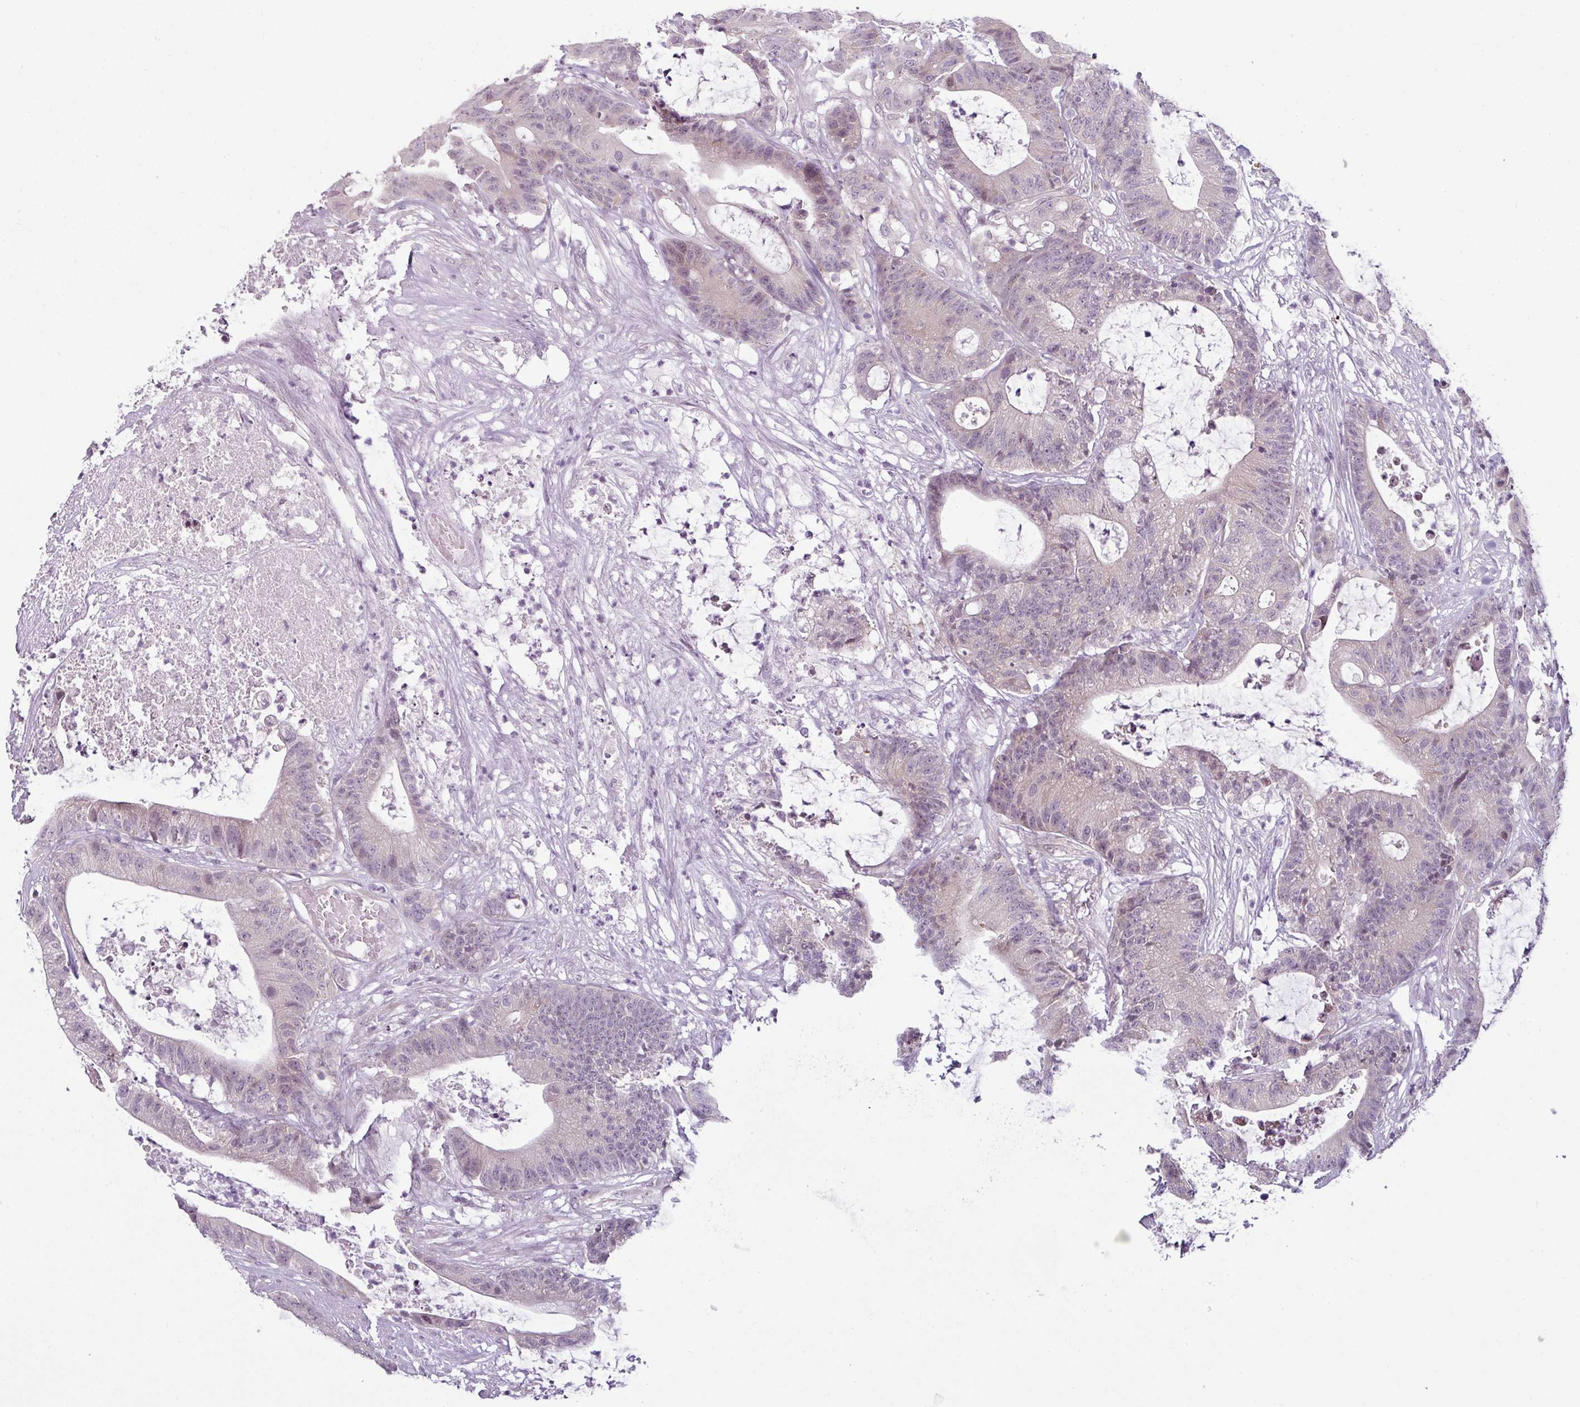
{"staining": {"intensity": "weak", "quantity": "<25%", "location": "cytoplasmic/membranous"}, "tissue": "colorectal cancer", "cell_type": "Tumor cells", "image_type": "cancer", "snomed": [{"axis": "morphology", "description": "Adenocarcinoma, NOS"}, {"axis": "topography", "description": "Colon"}], "caption": "The micrograph shows no significant staining in tumor cells of colorectal cancer (adenocarcinoma).", "gene": "OR52D1", "patient": {"sex": "female", "age": 84}}